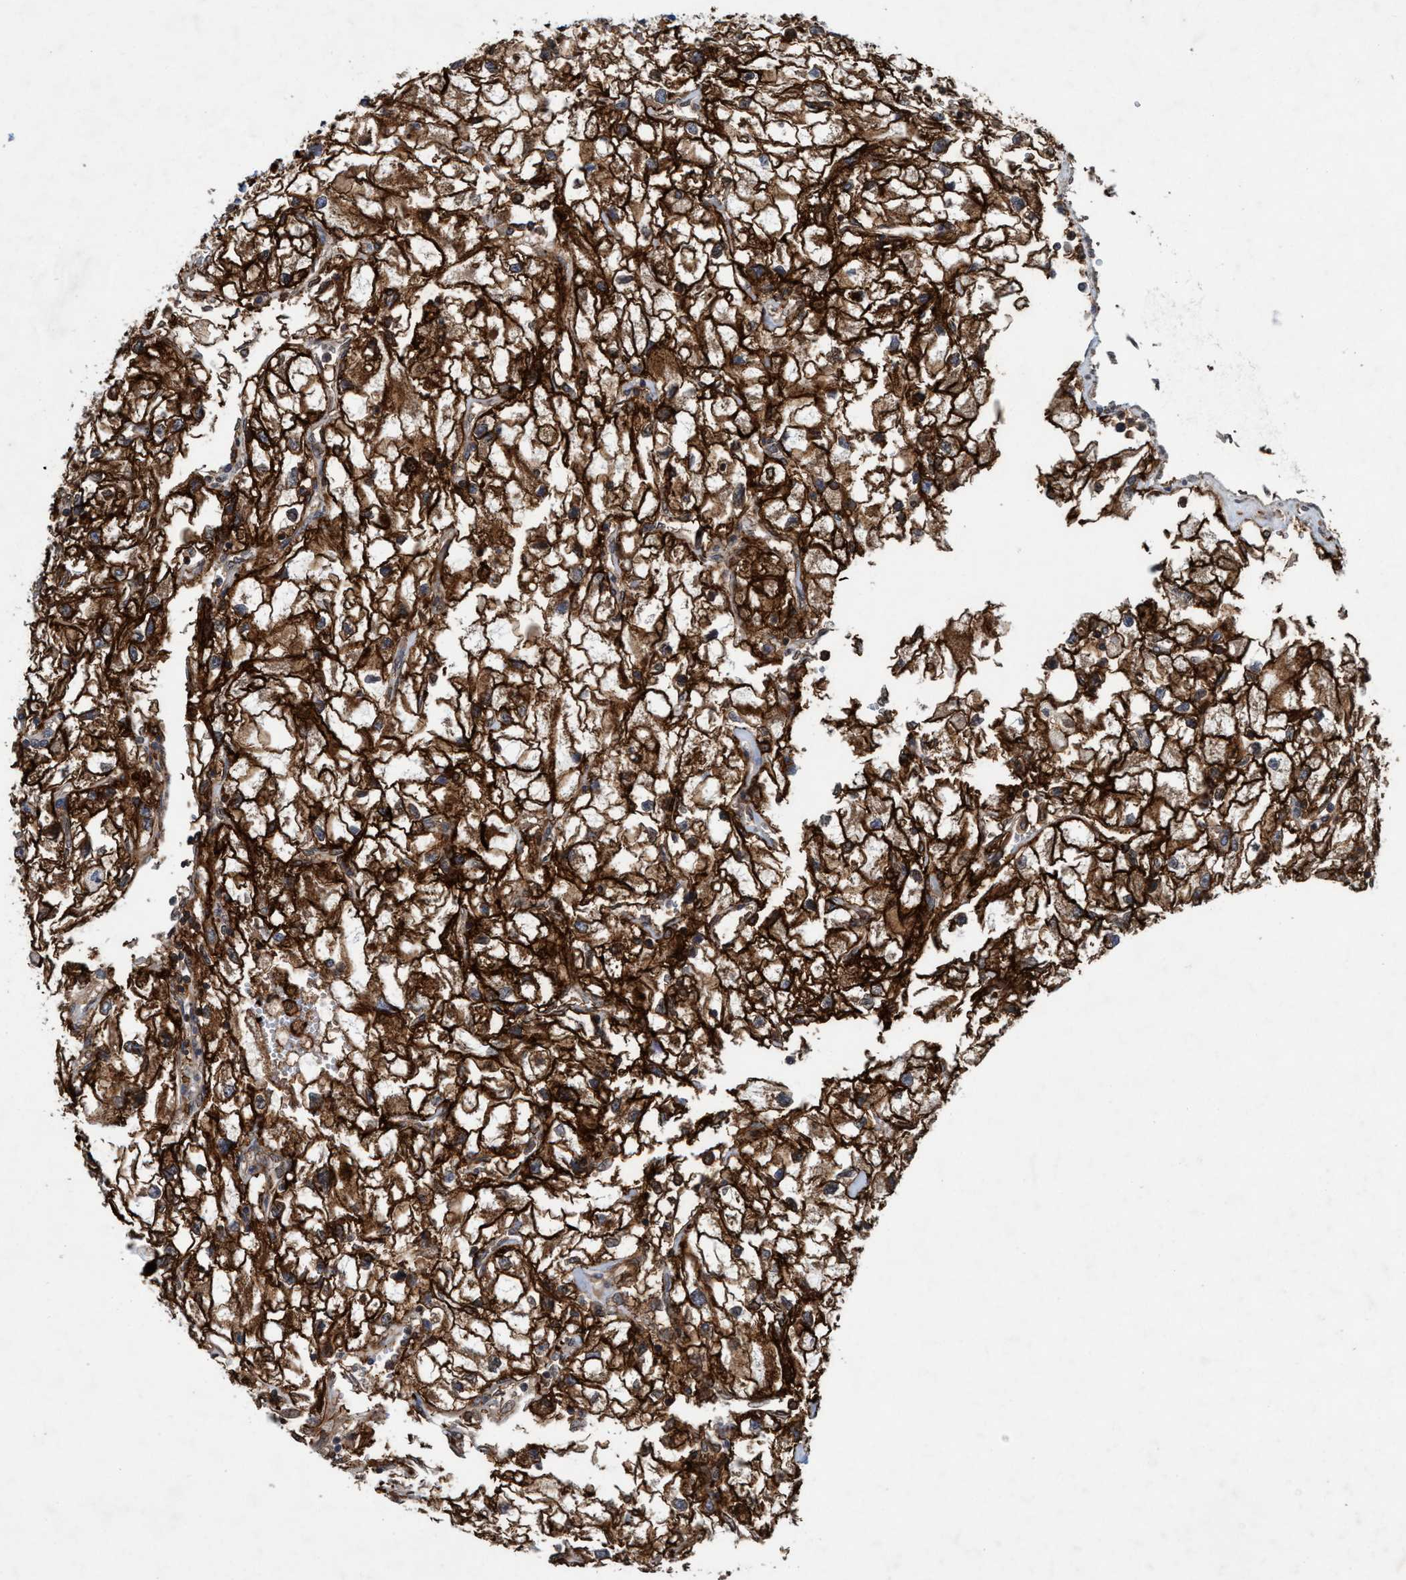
{"staining": {"intensity": "strong", "quantity": ">75%", "location": "cytoplasmic/membranous"}, "tissue": "renal cancer", "cell_type": "Tumor cells", "image_type": "cancer", "snomed": [{"axis": "morphology", "description": "Adenocarcinoma, NOS"}, {"axis": "topography", "description": "Kidney"}], "caption": "Tumor cells exhibit high levels of strong cytoplasmic/membranous expression in about >75% of cells in adenocarcinoma (renal).", "gene": "SLC16A3", "patient": {"sex": "female", "age": 70}}